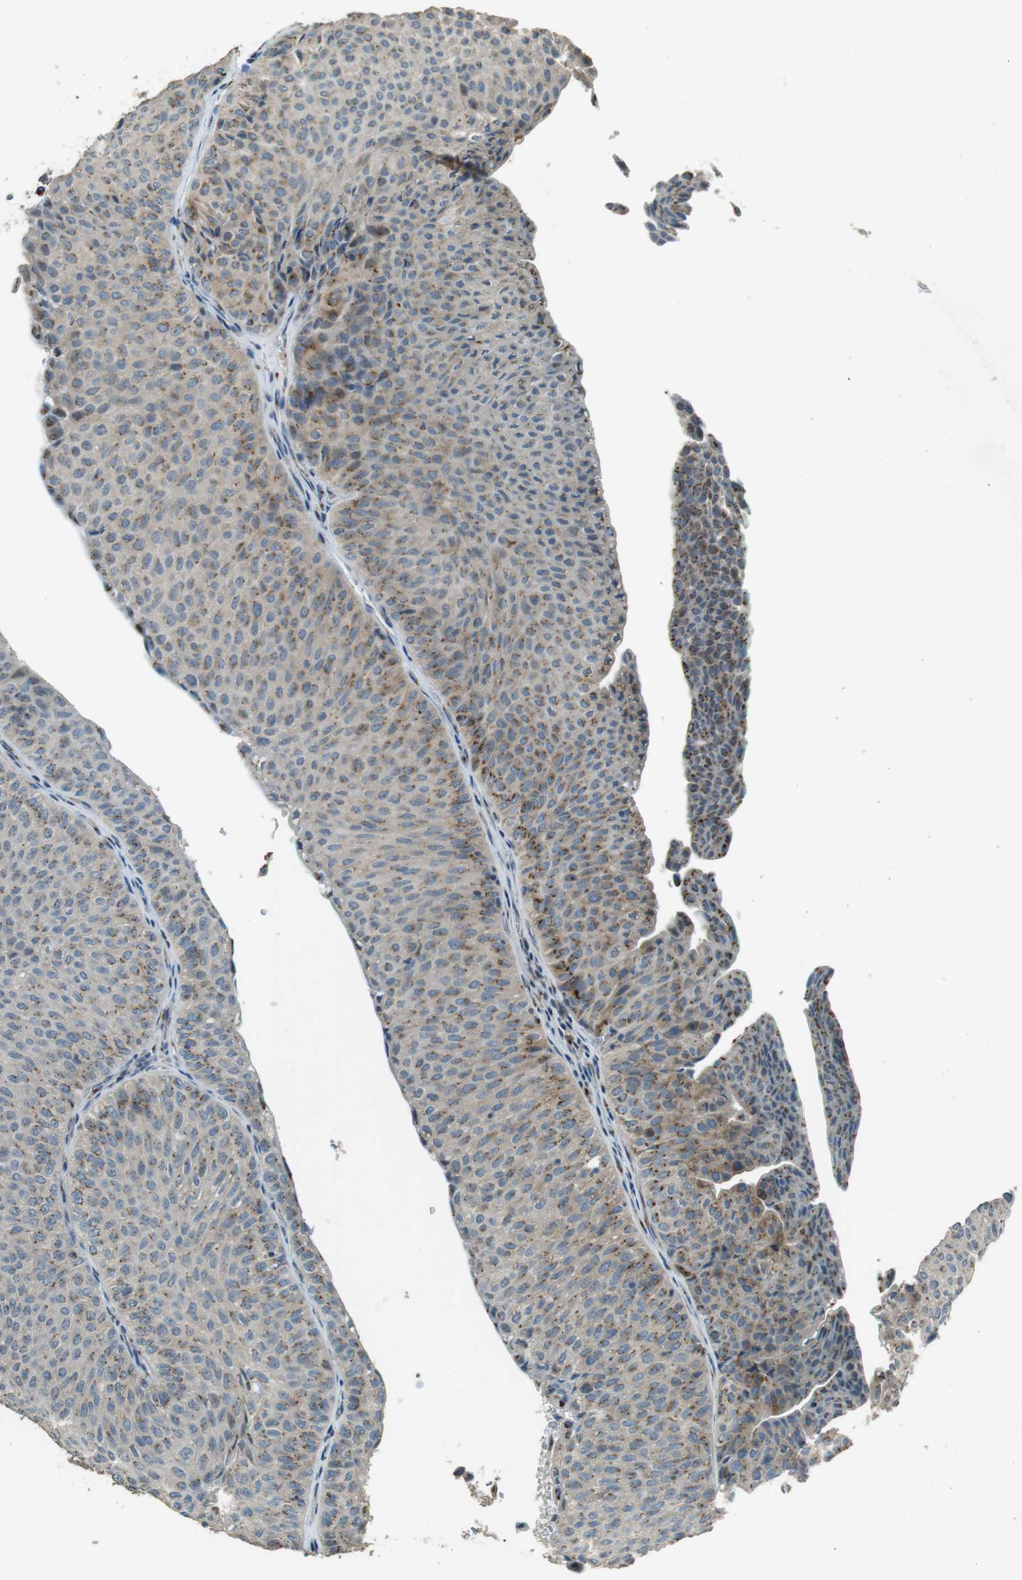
{"staining": {"intensity": "weak", "quantity": ">75%", "location": "cytoplasmic/membranous"}, "tissue": "urothelial cancer", "cell_type": "Tumor cells", "image_type": "cancer", "snomed": [{"axis": "morphology", "description": "Urothelial carcinoma, Low grade"}, {"axis": "topography", "description": "Urinary bladder"}], "caption": "IHC micrograph of urothelial carcinoma (low-grade) stained for a protein (brown), which shows low levels of weak cytoplasmic/membranous staining in approximately >75% of tumor cells.", "gene": "TMEM115", "patient": {"sex": "male", "age": 78}}